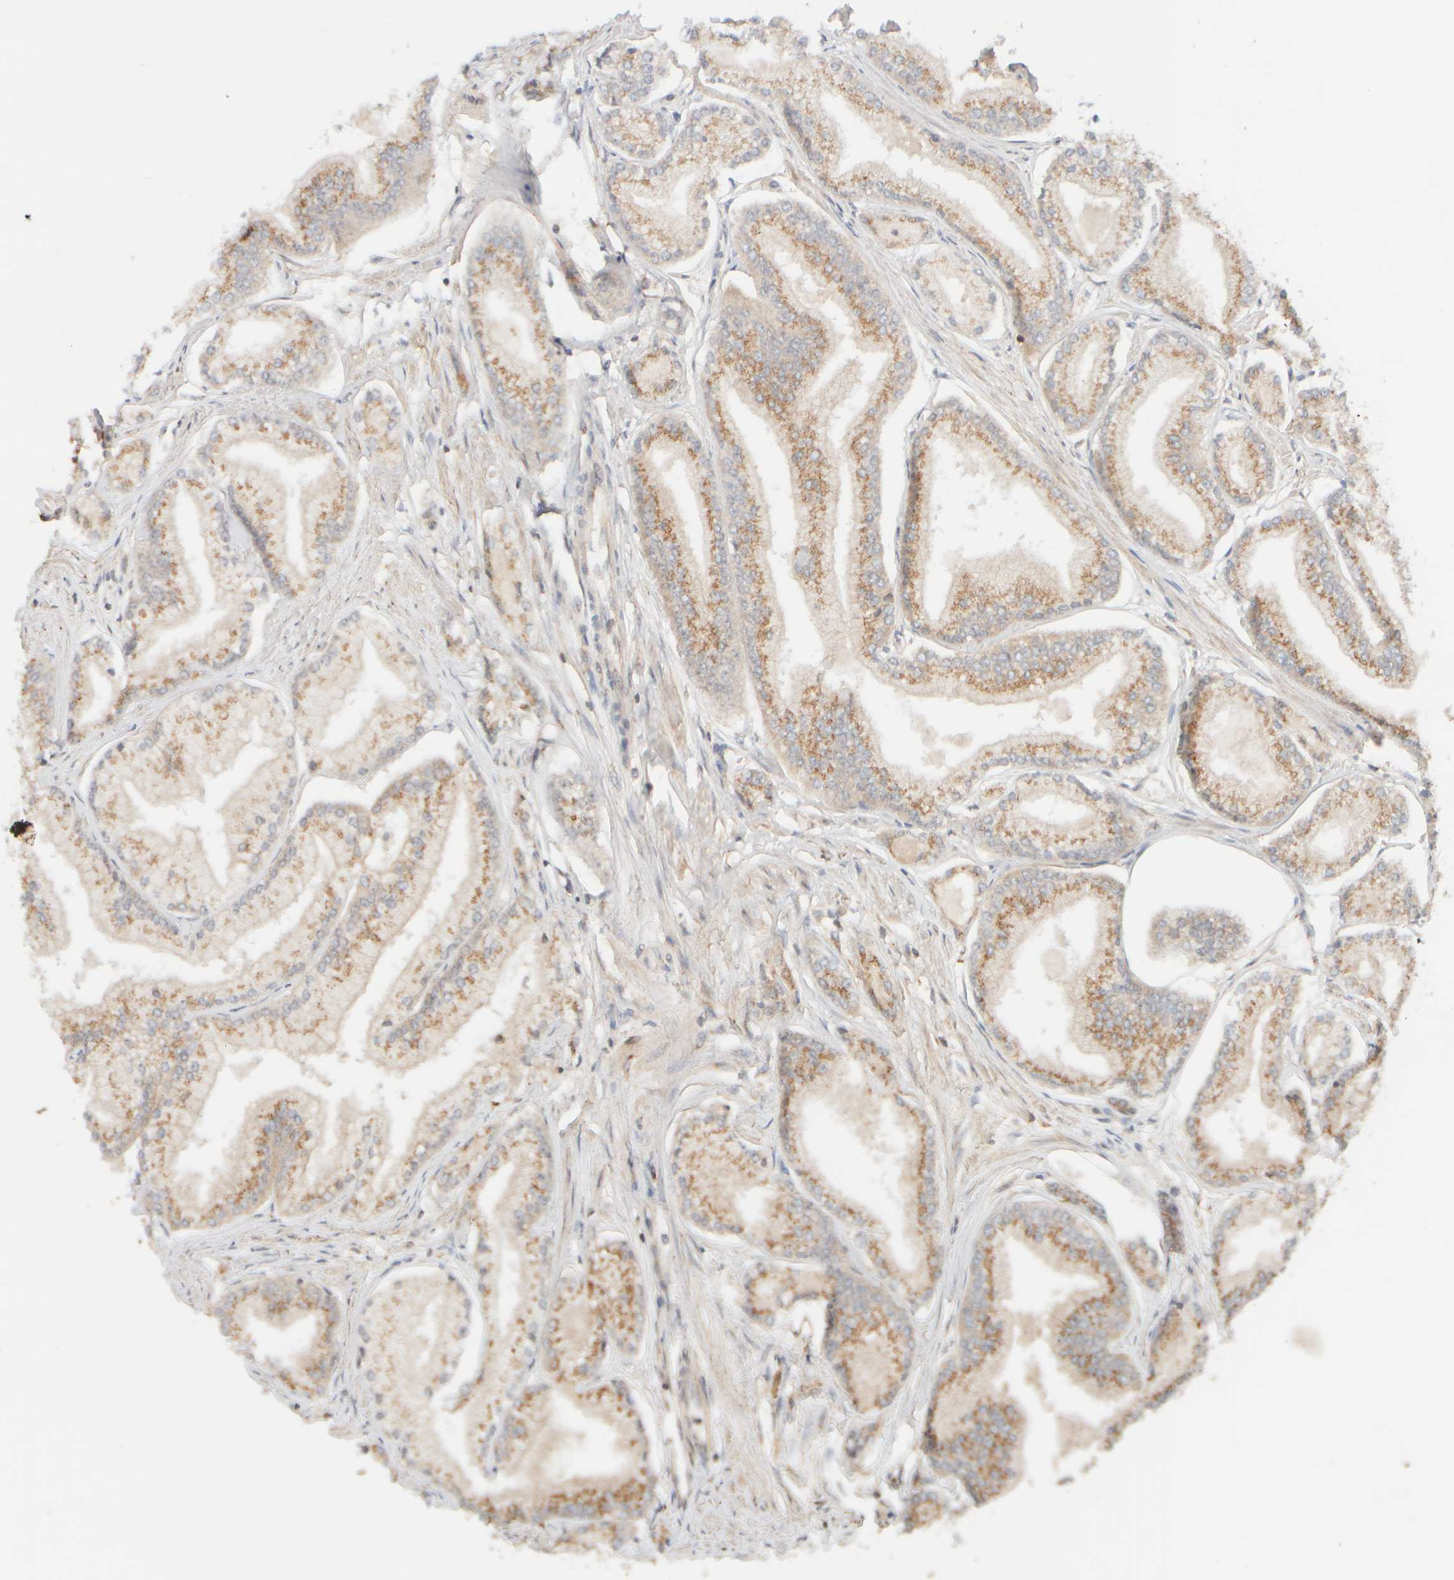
{"staining": {"intensity": "moderate", "quantity": ">75%", "location": "cytoplasmic/membranous"}, "tissue": "prostate cancer", "cell_type": "Tumor cells", "image_type": "cancer", "snomed": [{"axis": "morphology", "description": "Adenocarcinoma, Low grade"}, {"axis": "topography", "description": "Prostate"}], "caption": "Immunohistochemistry (IHC) (DAB) staining of human adenocarcinoma (low-grade) (prostate) shows moderate cytoplasmic/membranous protein expression in about >75% of tumor cells. The staining was performed using DAB, with brown indicating positive protein expression. Nuclei are stained blue with hematoxylin.", "gene": "RABEP1", "patient": {"sex": "male", "age": 52}}